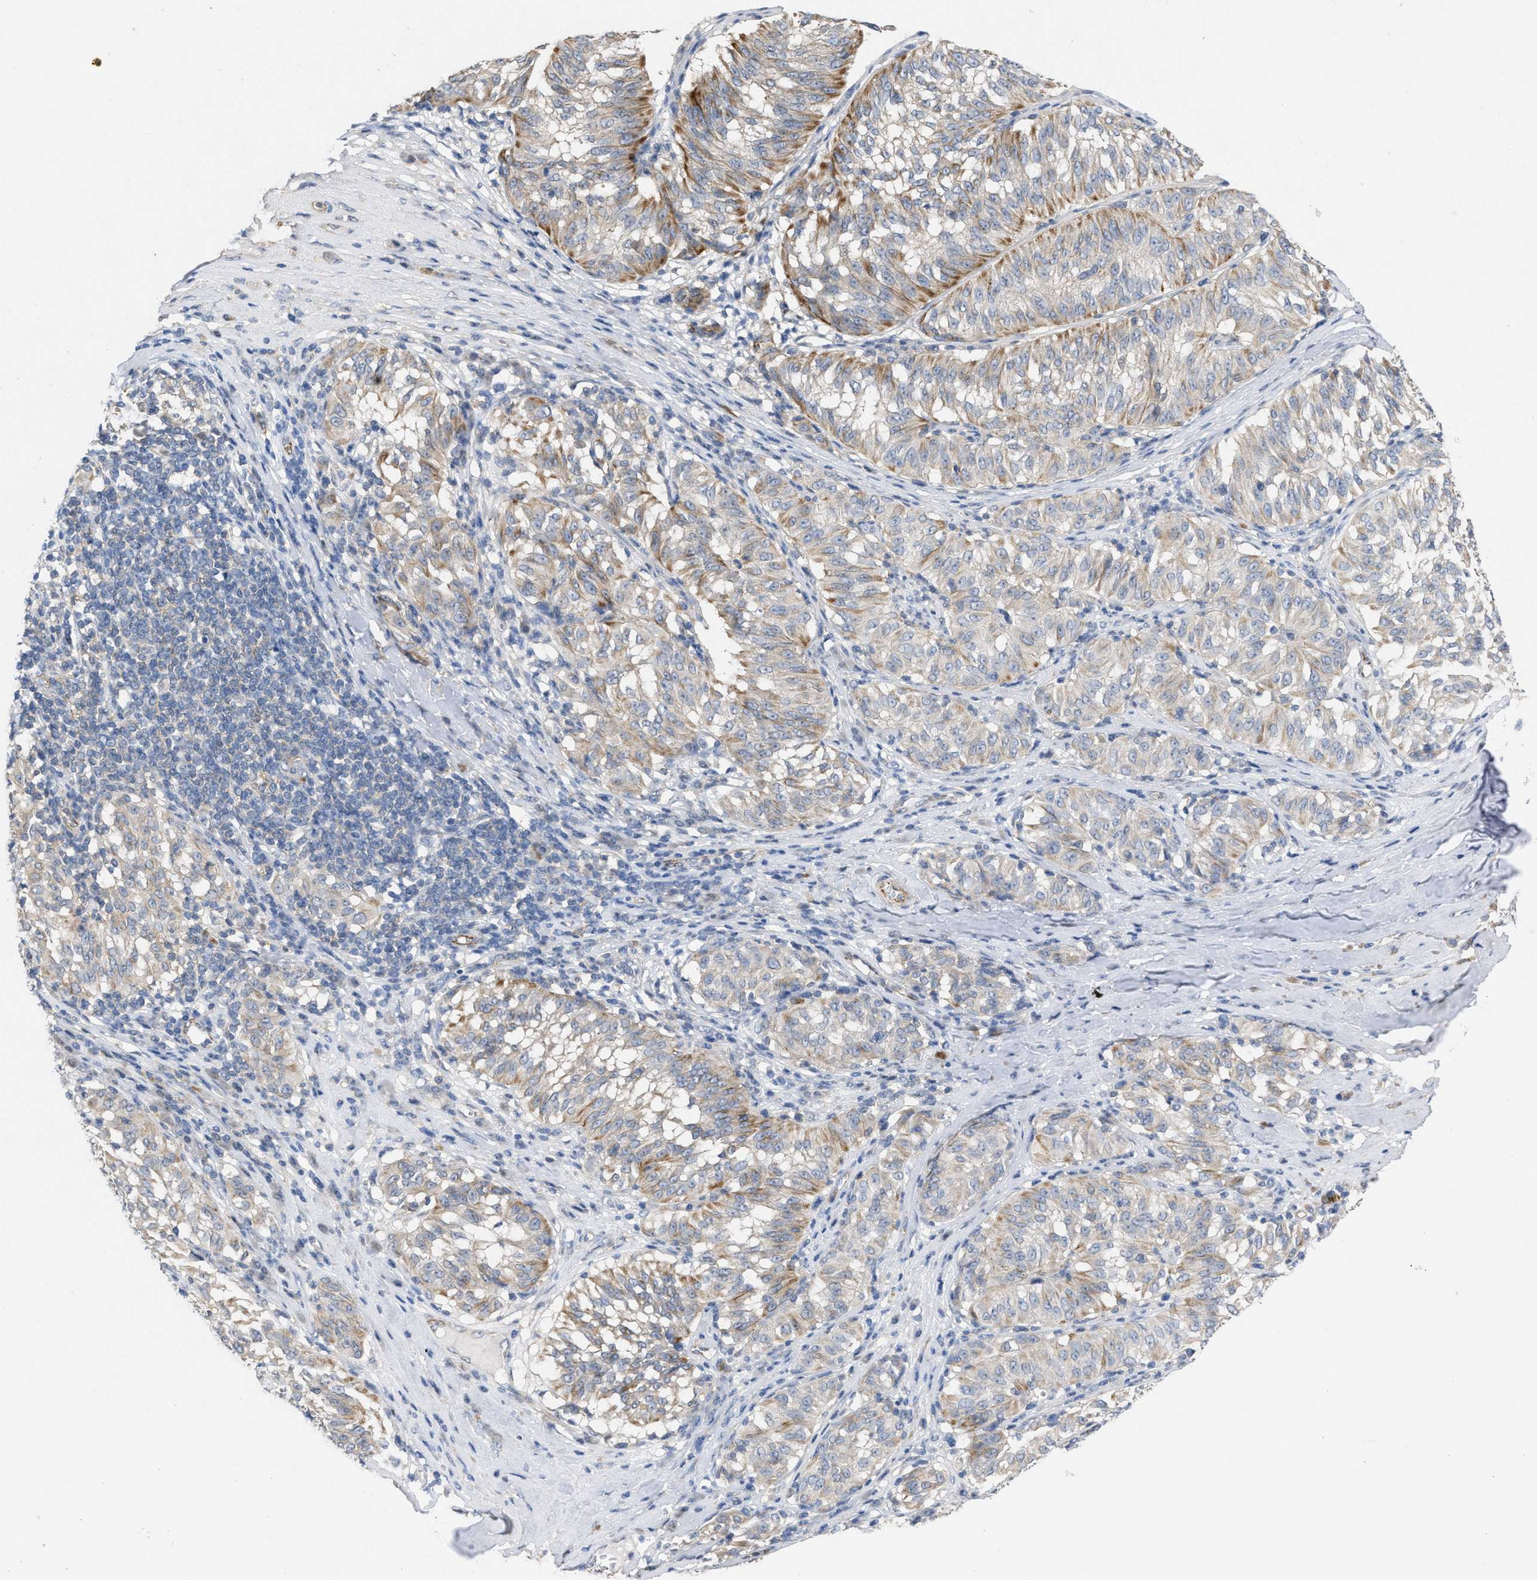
{"staining": {"intensity": "moderate", "quantity": "<25%", "location": "cytoplasmic/membranous"}, "tissue": "melanoma", "cell_type": "Tumor cells", "image_type": "cancer", "snomed": [{"axis": "morphology", "description": "Malignant melanoma, NOS"}, {"axis": "topography", "description": "Skin"}], "caption": "IHC (DAB) staining of melanoma shows moderate cytoplasmic/membranous protein positivity in about <25% of tumor cells. (DAB IHC with brightfield microscopy, high magnification).", "gene": "TMEM131", "patient": {"sex": "female", "age": 72}}